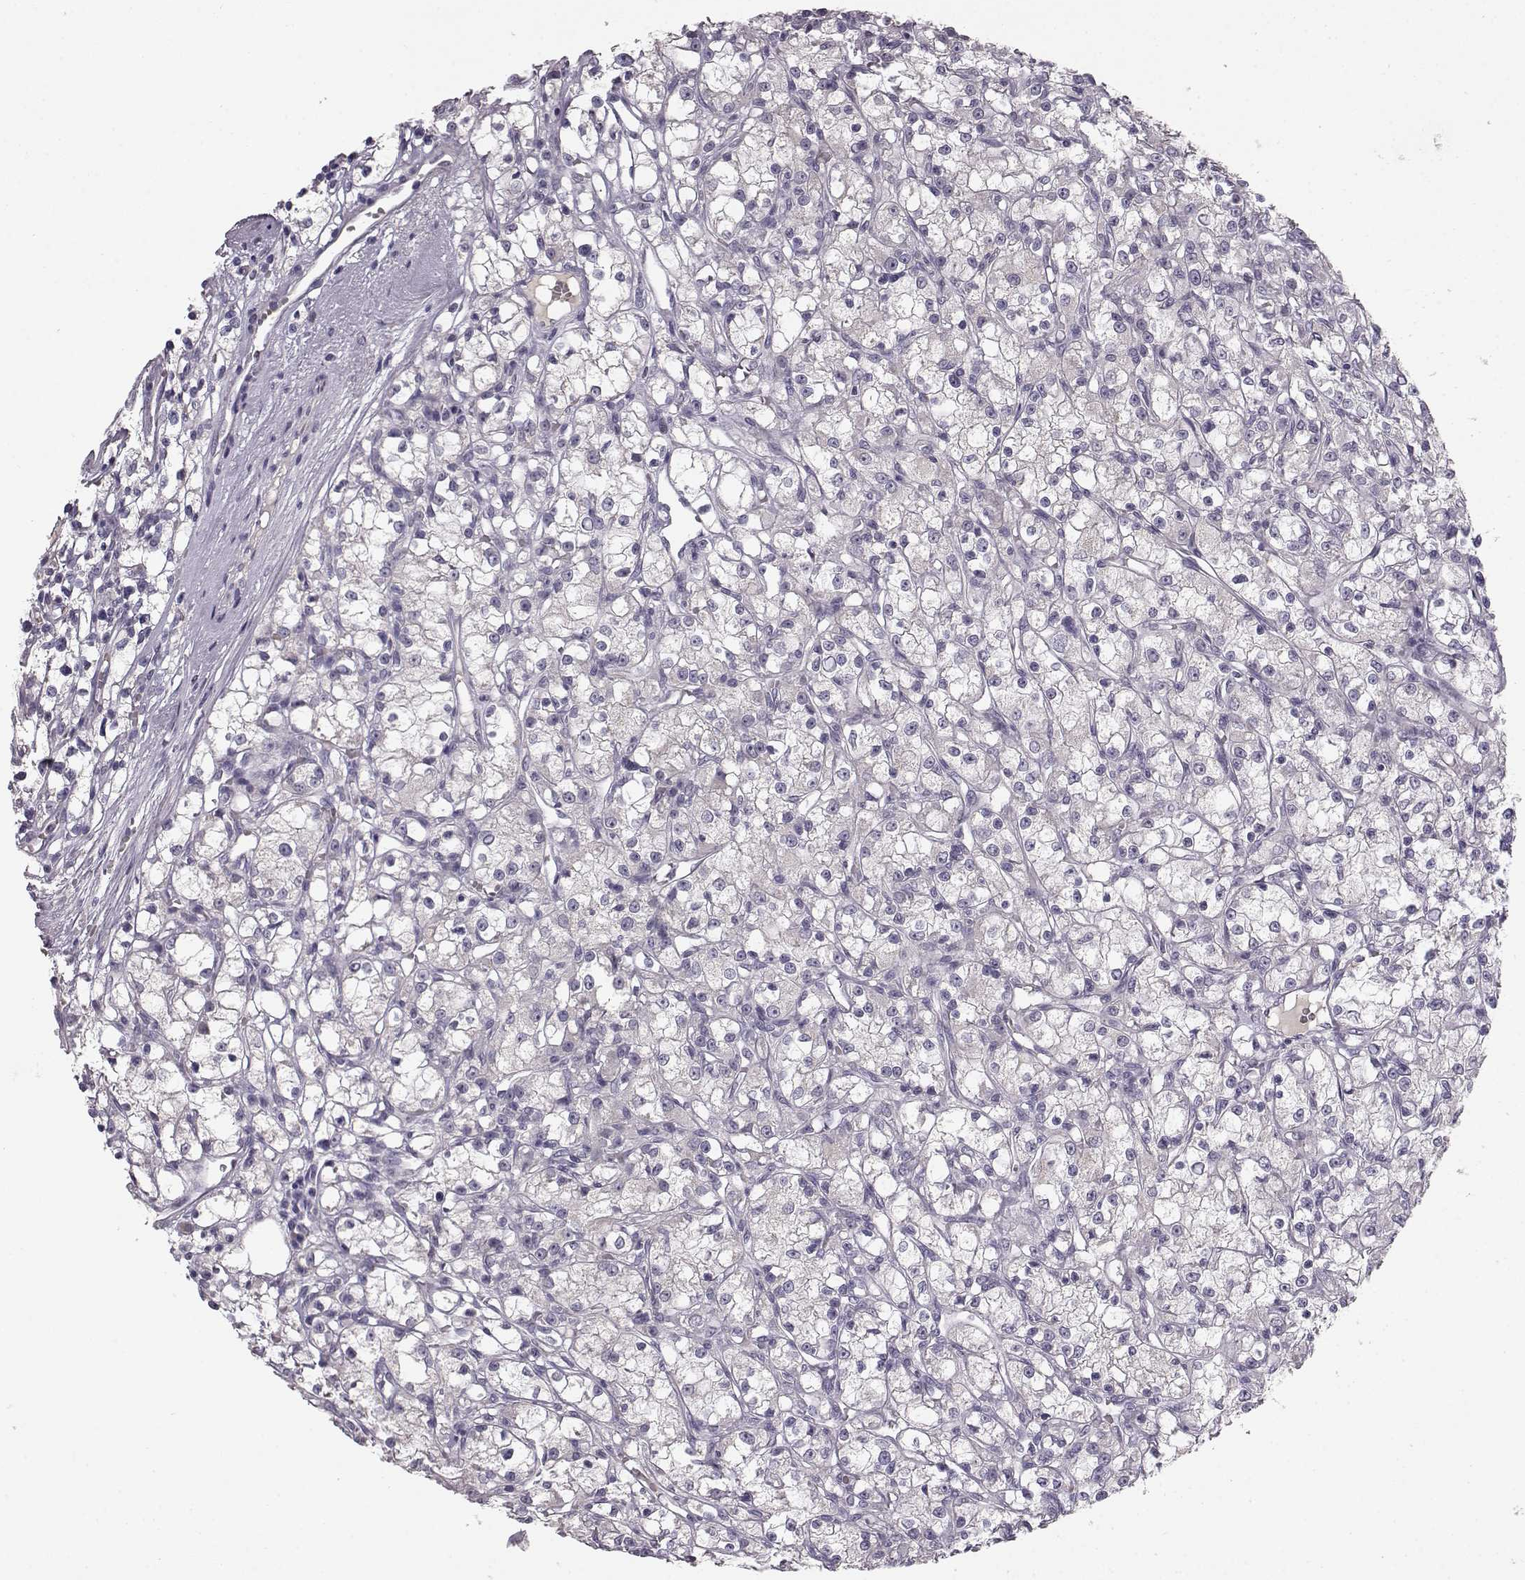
{"staining": {"intensity": "negative", "quantity": "none", "location": "none"}, "tissue": "renal cancer", "cell_type": "Tumor cells", "image_type": "cancer", "snomed": [{"axis": "morphology", "description": "Adenocarcinoma, NOS"}, {"axis": "topography", "description": "Kidney"}], "caption": "Immunohistochemistry (IHC) of human renal cancer displays no staining in tumor cells.", "gene": "BFSP2", "patient": {"sex": "female", "age": 59}}